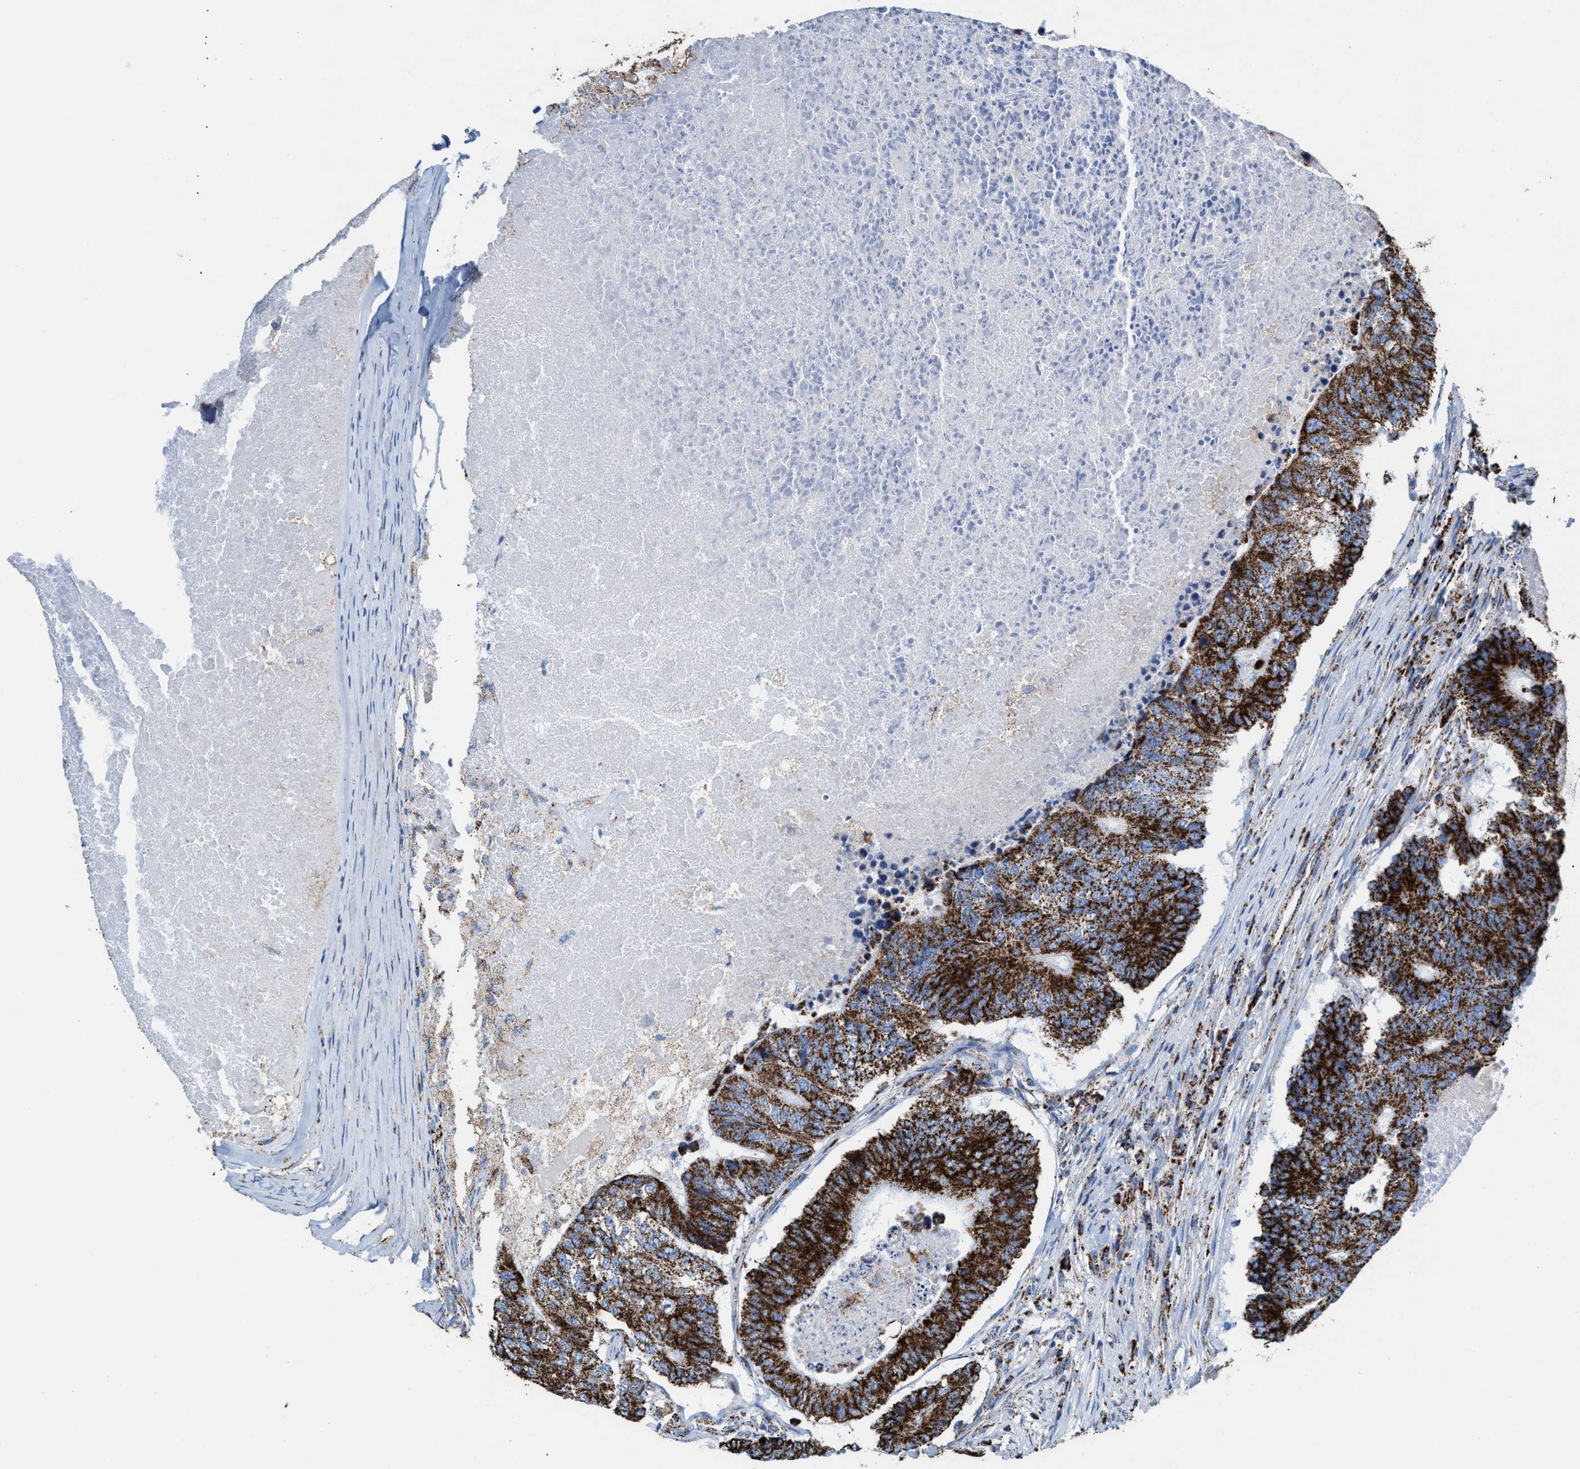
{"staining": {"intensity": "strong", "quantity": ">75%", "location": "cytoplasmic/membranous"}, "tissue": "colorectal cancer", "cell_type": "Tumor cells", "image_type": "cancer", "snomed": [{"axis": "morphology", "description": "Adenocarcinoma, NOS"}, {"axis": "topography", "description": "Colon"}], "caption": "High-magnification brightfield microscopy of colorectal adenocarcinoma stained with DAB (3,3'-diaminobenzidine) (brown) and counterstained with hematoxylin (blue). tumor cells exhibit strong cytoplasmic/membranous staining is present in about>75% of cells.", "gene": "ECHS1", "patient": {"sex": "female", "age": 67}}